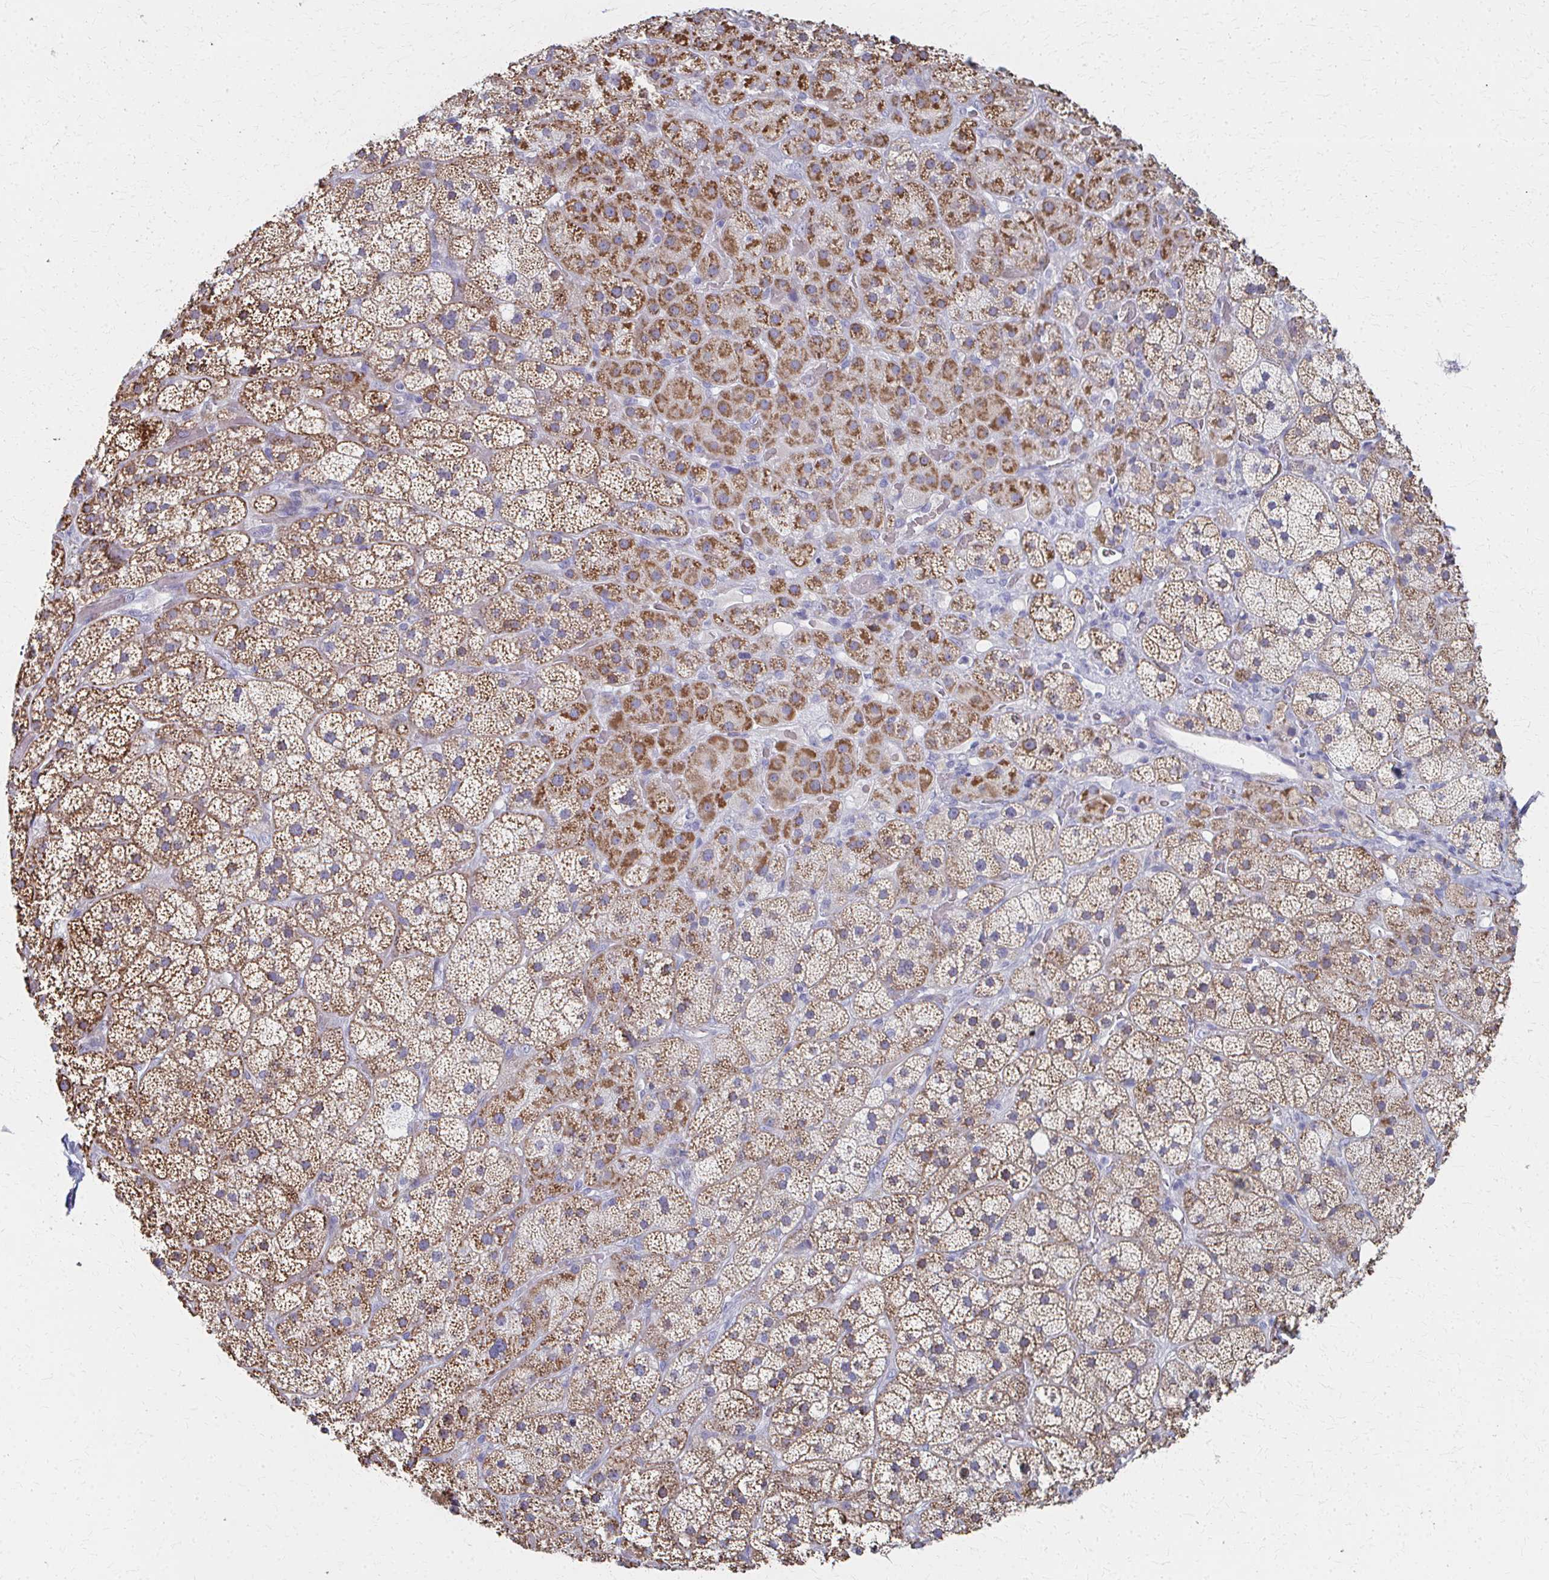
{"staining": {"intensity": "moderate", "quantity": ">75%", "location": "cytoplasmic/membranous"}, "tissue": "adrenal gland", "cell_type": "Glandular cells", "image_type": "normal", "snomed": [{"axis": "morphology", "description": "Normal tissue, NOS"}, {"axis": "topography", "description": "Adrenal gland"}], "caption": "Adrenal gland stained with a brown dye displays moderate cytoplasmic/membranous positive staining in approximately >75% of glandular cells.", "gene": "MS4A2", "patient": {"sex": "male", "age": 57}}